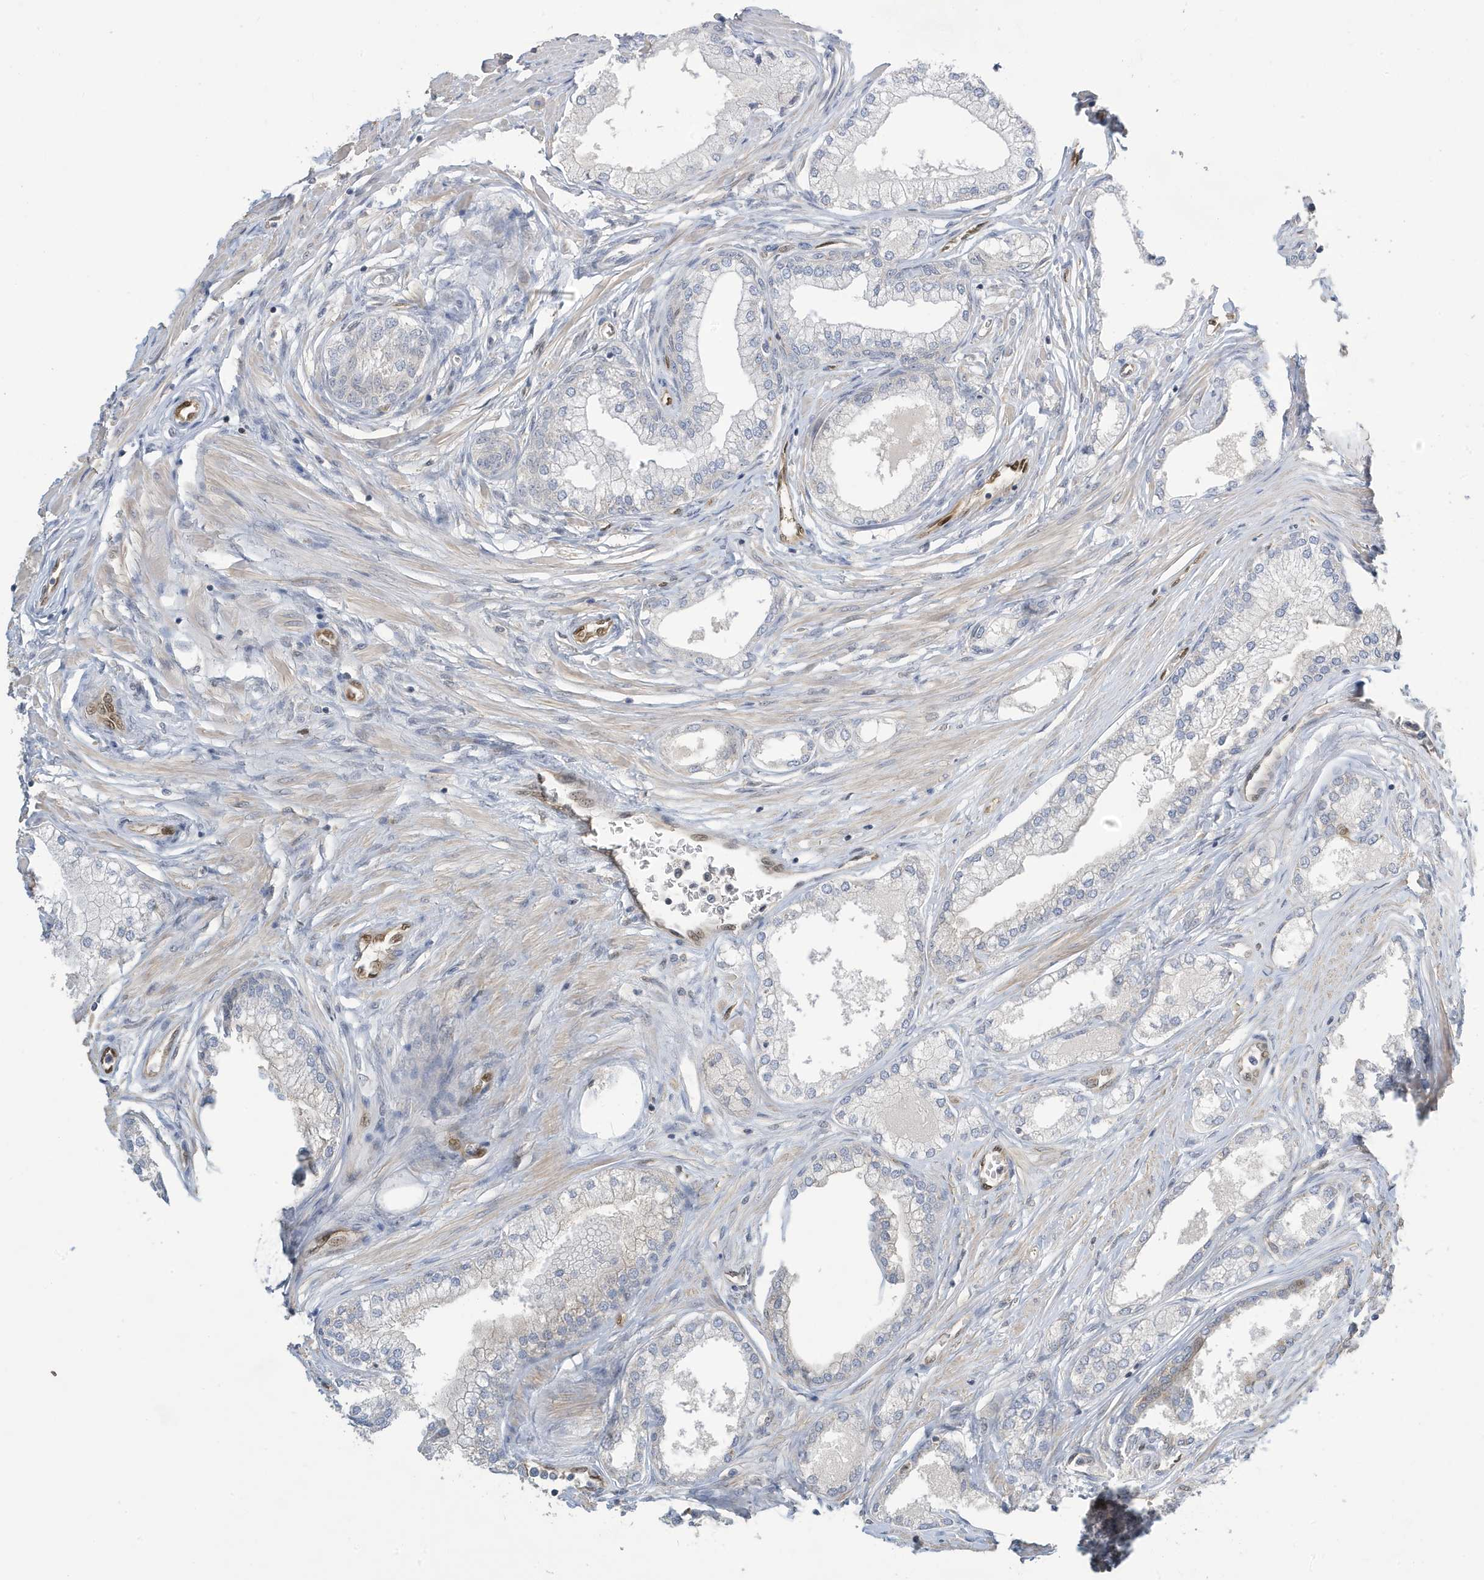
{"staining": {"intensity": "negative", "quantity": "none", "location": "none"}, "tissue": "prostate", "cell_type": "Glandular cells", "image_type": "normal", "snomed": [{"axis": "morphology", "description": "Normal tissue, NOS"}, {"axis": "morphology", "description": "Urothelial carcinoma, Low grade"}, {"axis": "topography", "description": "Urinary bladder"}, {"axis": "topography", "description": "Prostate"}], "caption": "This is an immunohistochemistry photomicrograph of unremarkable human prostate. There is no staining in glandular cells.", "gene": "NCOA7", "patient": {"sex": "male", "age": 60}}